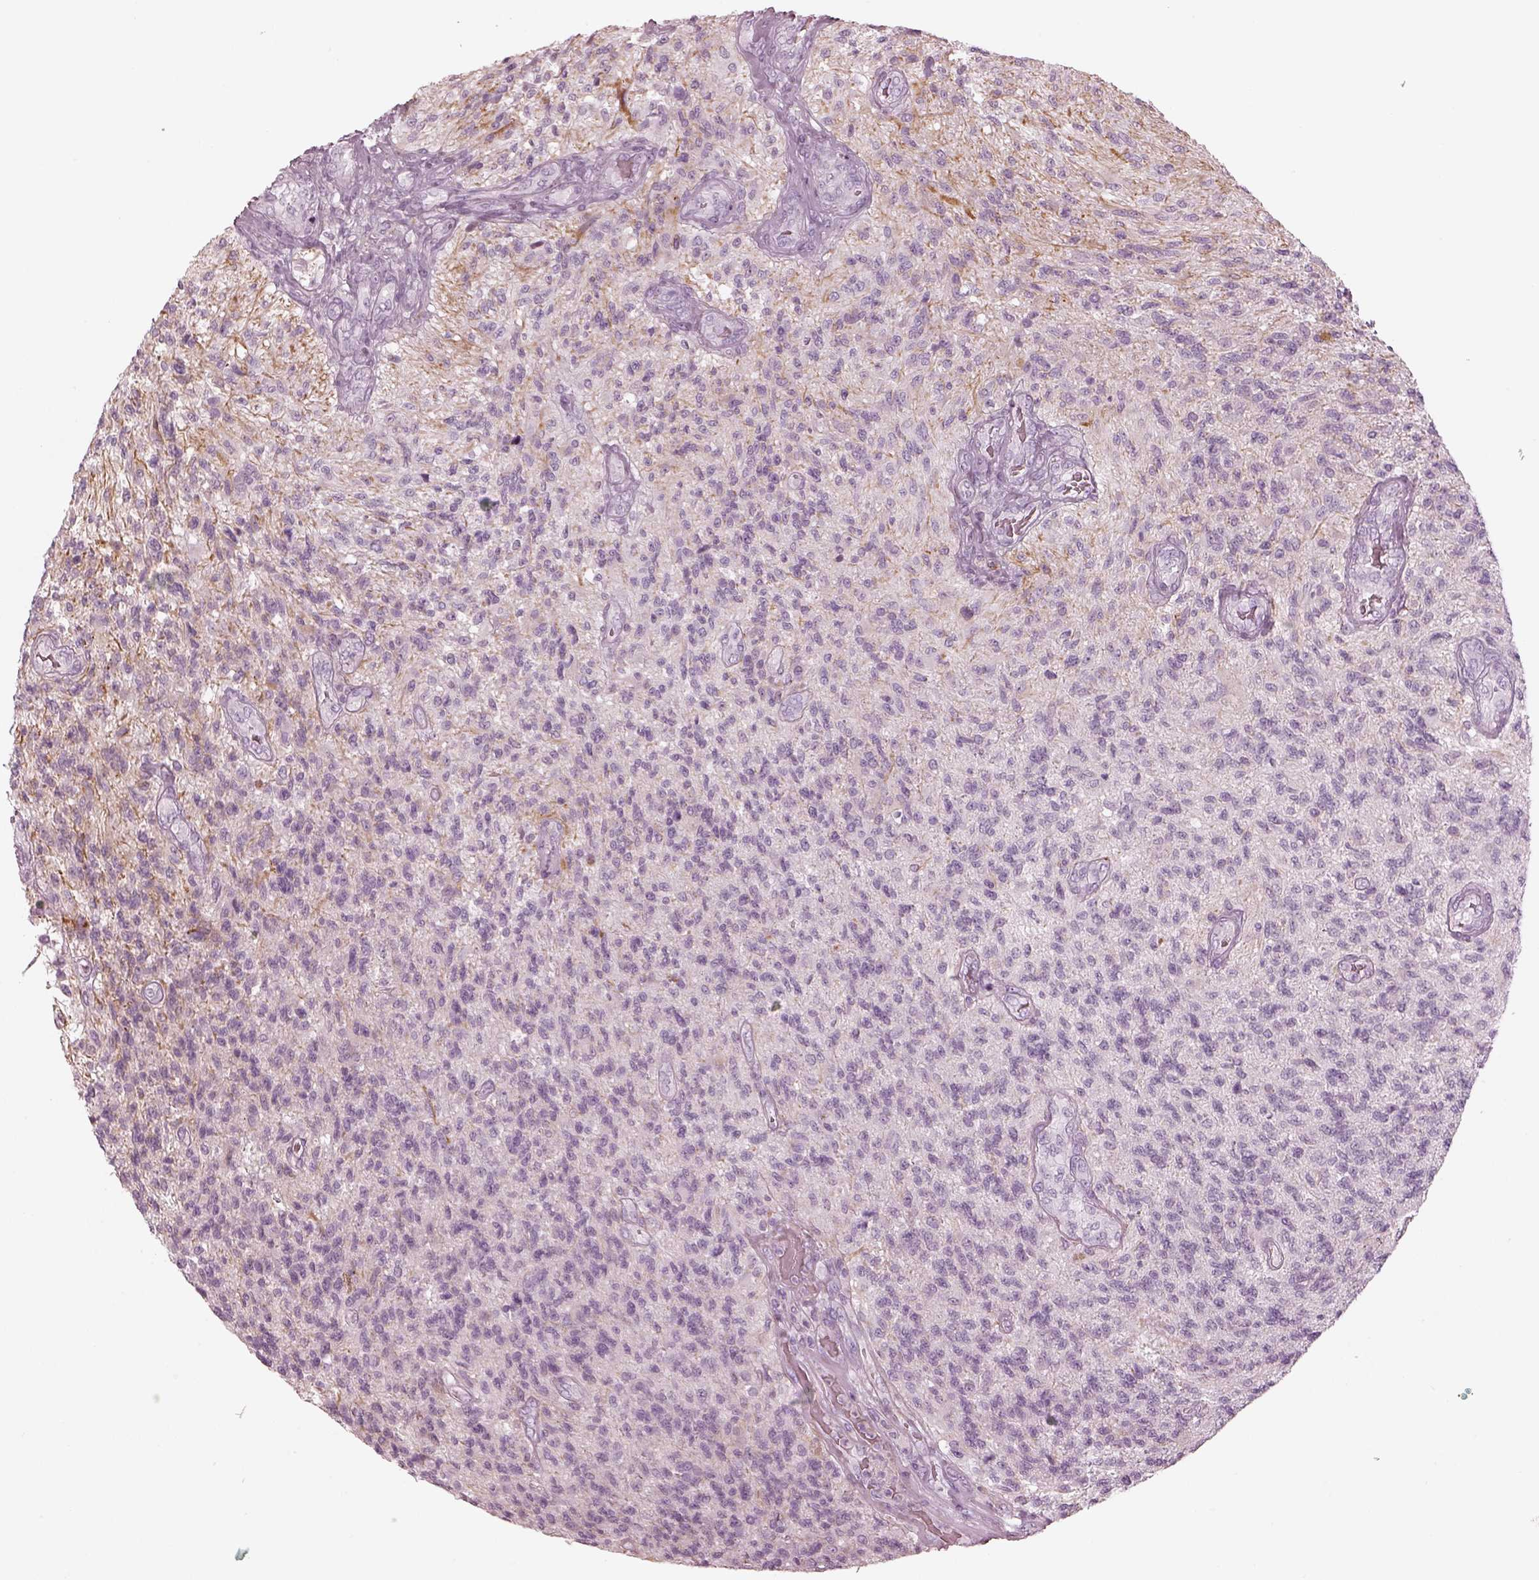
{"staining": {"intensity": "negative", "quantity": "none", "location": "none"}, "tissue": "glioma", "cell_type": "Tumor cells", "image_type": "cancer", "snomed": [{"axis": "morphology", "description": "Glioma, malignant, High grade"}, {"axis": "topography", "description": "Brain"}], "caption": "Human malignant high-grade glioma stained for a protein using IHC shows no expression in tumor cells.", "gene": "OPN4", "patient": {"sex": "male", "age": 56}}